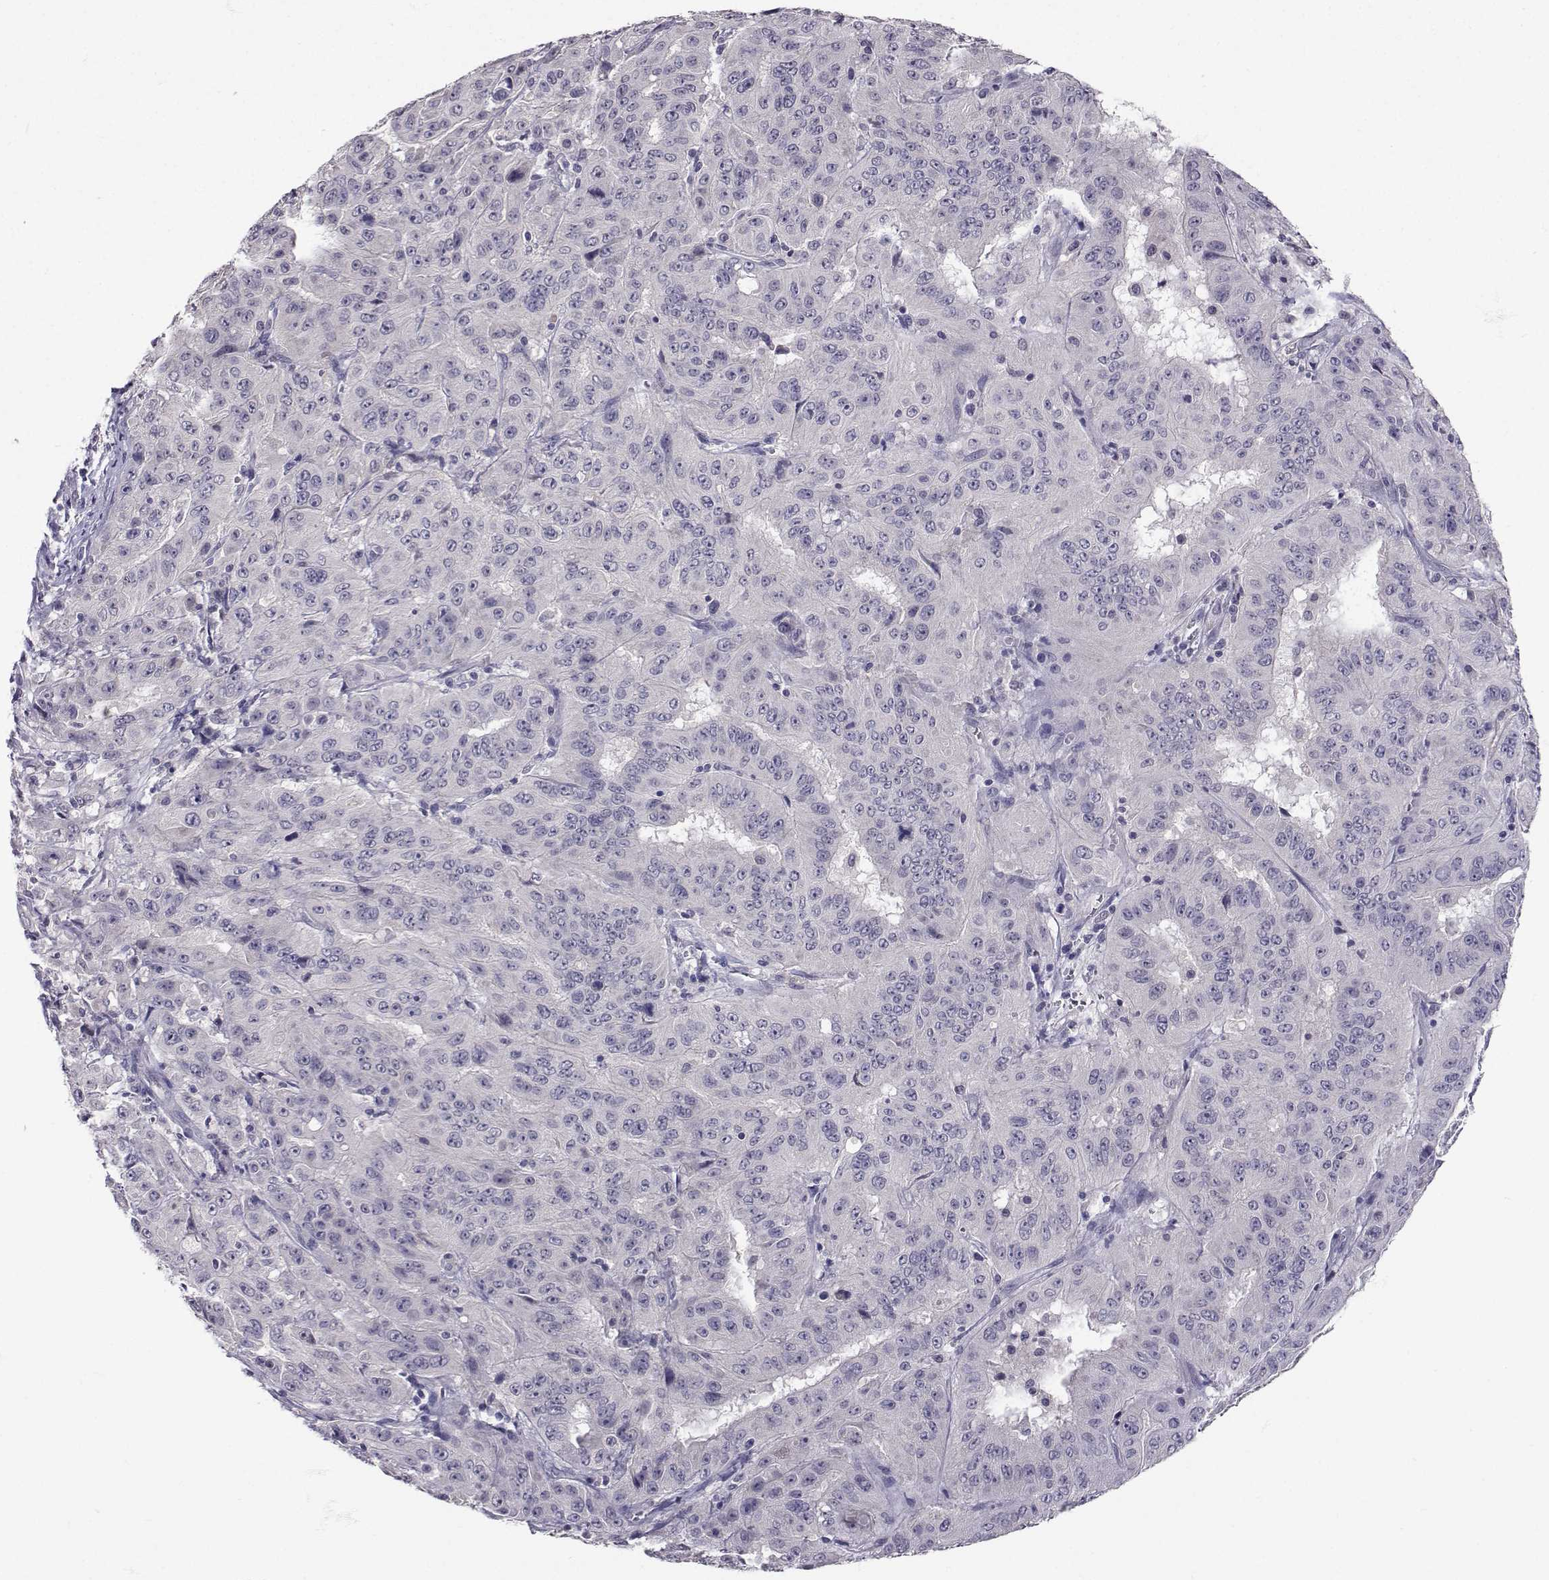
{"staining": {"intensity": "negative", "quantity": "none", "location": "none"}, "tissue": "pancreatic cancer", "cell_type": "Tumor cells", "image_type": "cancer", "snomed": [{"axis": "morphology", "description": "Adenocarcinoma, NOS"}, {"axis": "topography", "description": "Pancreas"}], "caption": "High magnification brightfield microscopy of pancreatic adenocarcinoma stained with DAB (3,3'-diaminobenzidine) (brown) and counterstained with hematoxylin (blue): tumor cells show no significant staining.", "gene": "SLC6A3", "patient": {"sex": "male", "age": 63}}